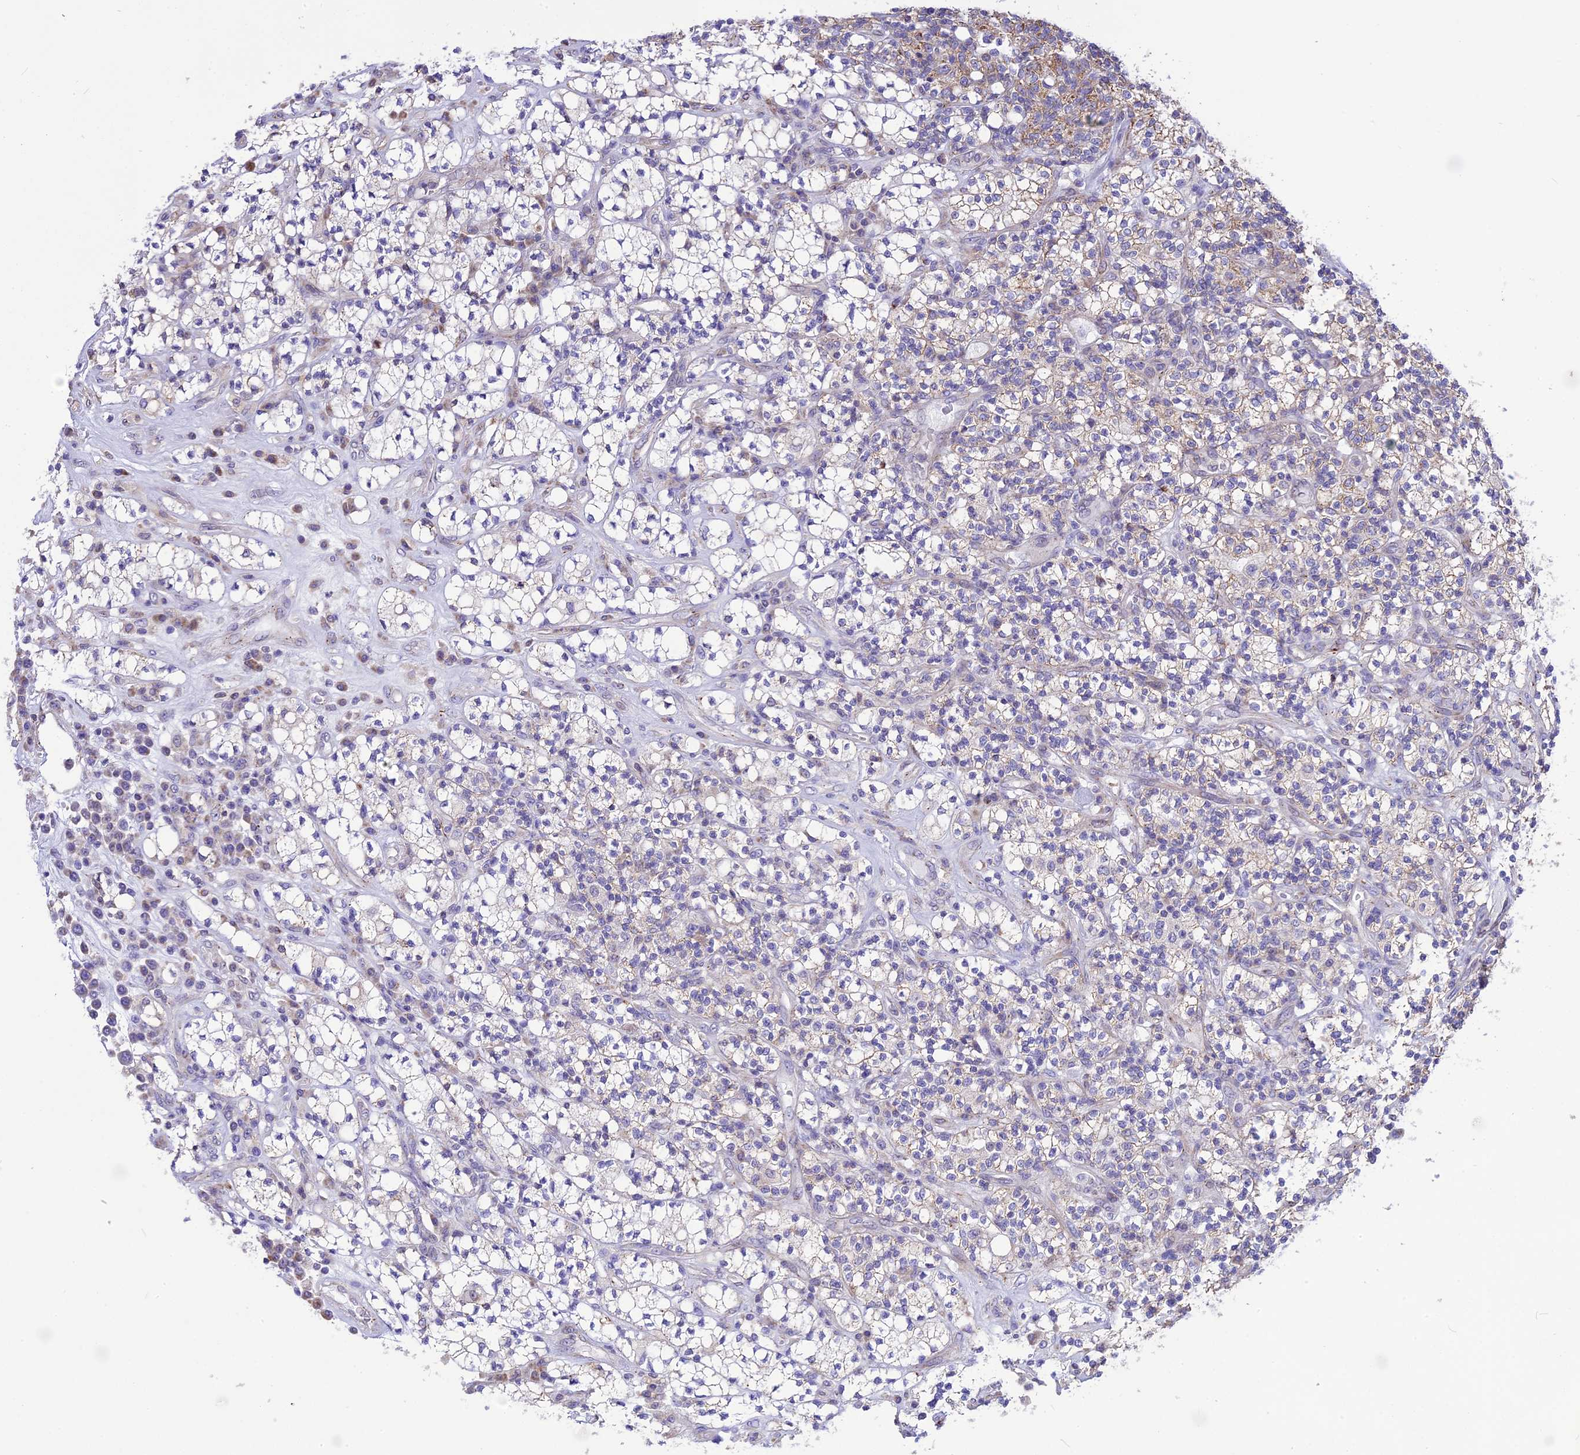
{"staining": {"intensity": "moderate", "quantity": "<25%", "location": "cytoplasmic/membranous"}, "tissue": "renal cancer", "cell_type": "Tumor cells", "image_type": "cancer", "snomed": [{"axis": "morphology", "description": "Adenocarcinoma, NOS"}, {"axis": "topography", "description": "Kidney"}], "caption": "A micrograph showing moderate cytoplasmic/membranous staining in about <25% of tumor cells in adenocarcinoma (renal), as visualized by brown immunohistochemical staining.", "gene": "DOC2B", "patient": {"sex": "male", "age": 77}}